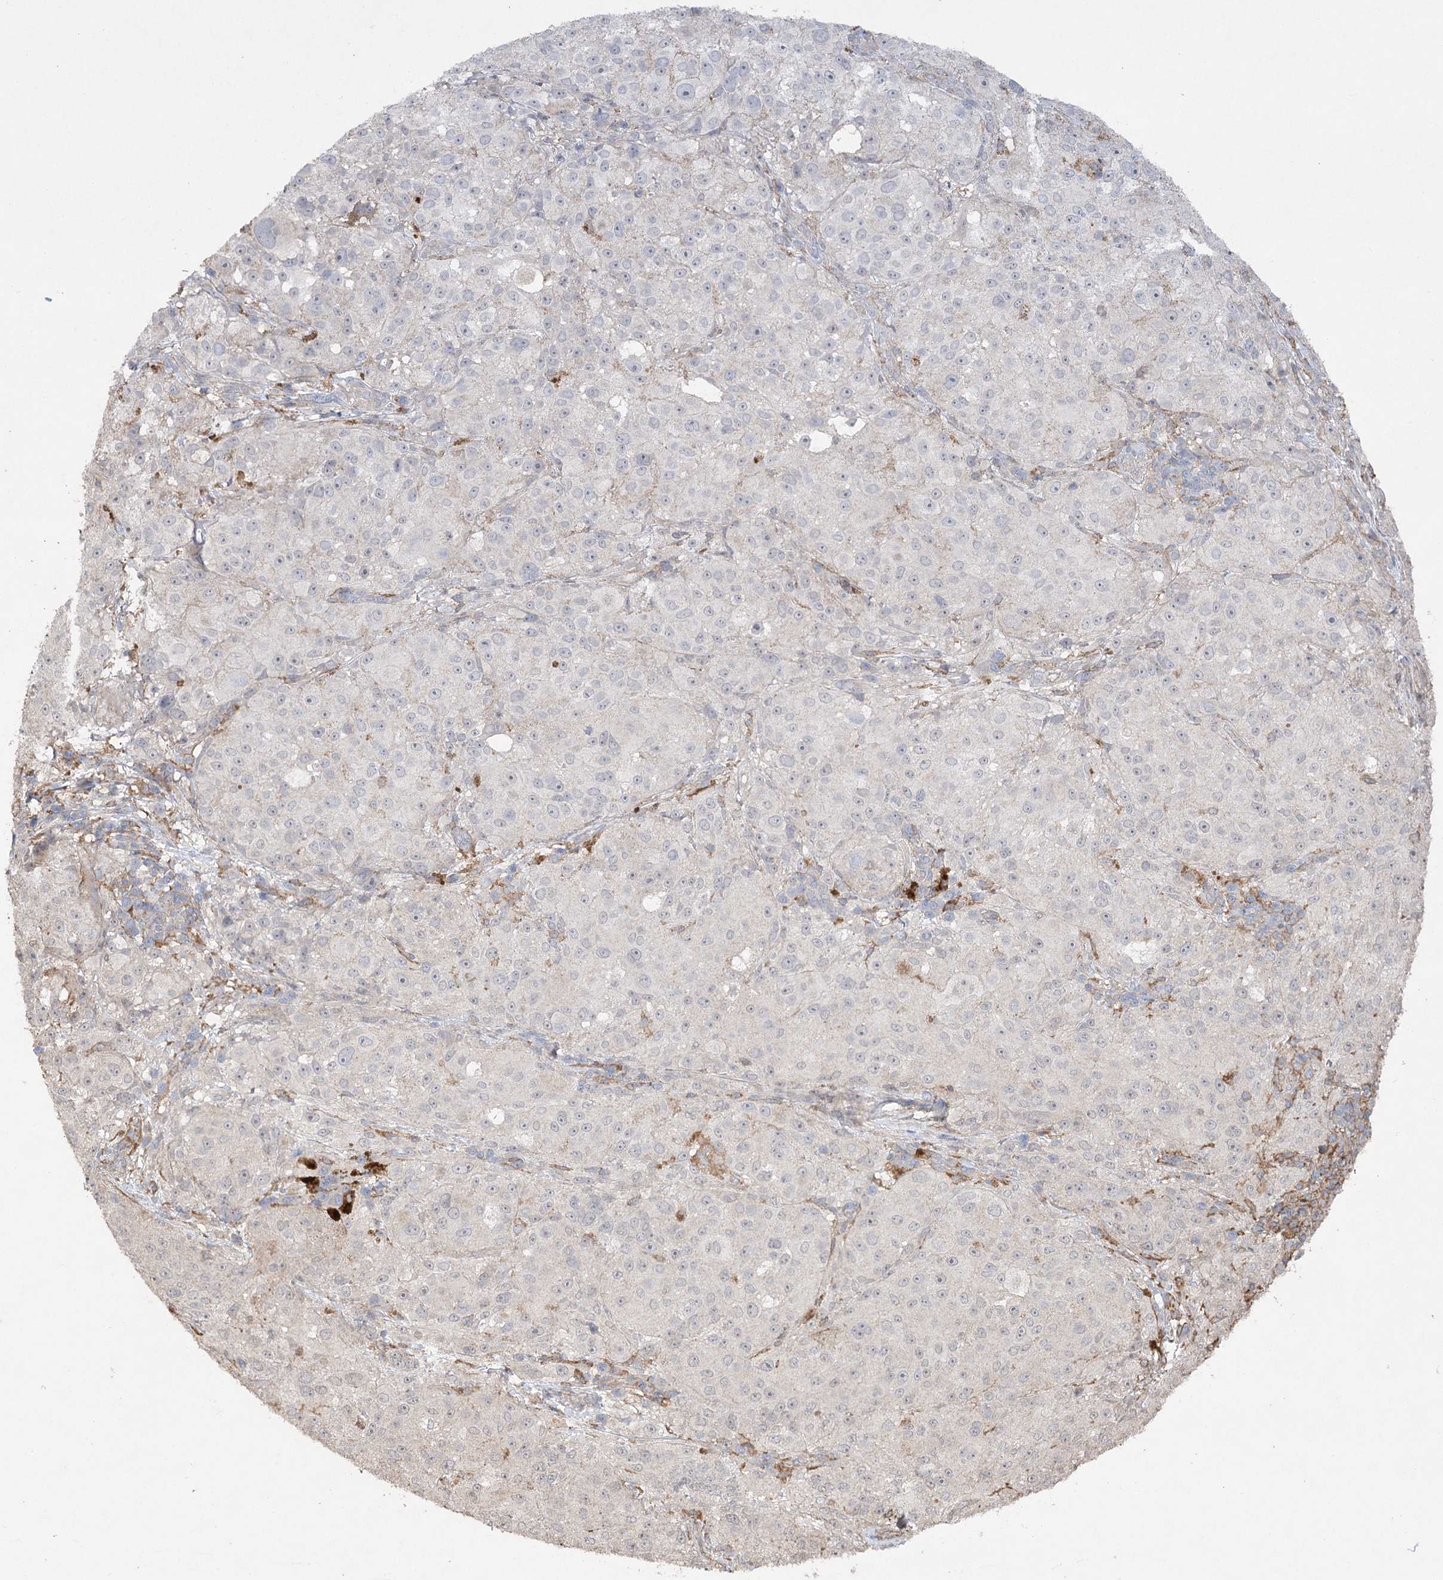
{"staining": {"intensity": "negative", "quantity": "none", "location": "none"}, "tissue": "melanoma", "cell_type": "Tumor cells", "image_type": "cancer", "snomed": [{"axis": "morphology", "description": "Necrosis, NOS"}, {"axis": "morphology", "description": "Malignant melanoma, NOS"}, {"axis": "topography", "description": "Skin"}], "caption": "DAB (3,3'-diaminobenzidine) immunohistochemical staining of malignant melanoma shows no significant expression in tumor cells.", "gene": "OBSL1", "patient": {"sex": "female", "age": 87}}